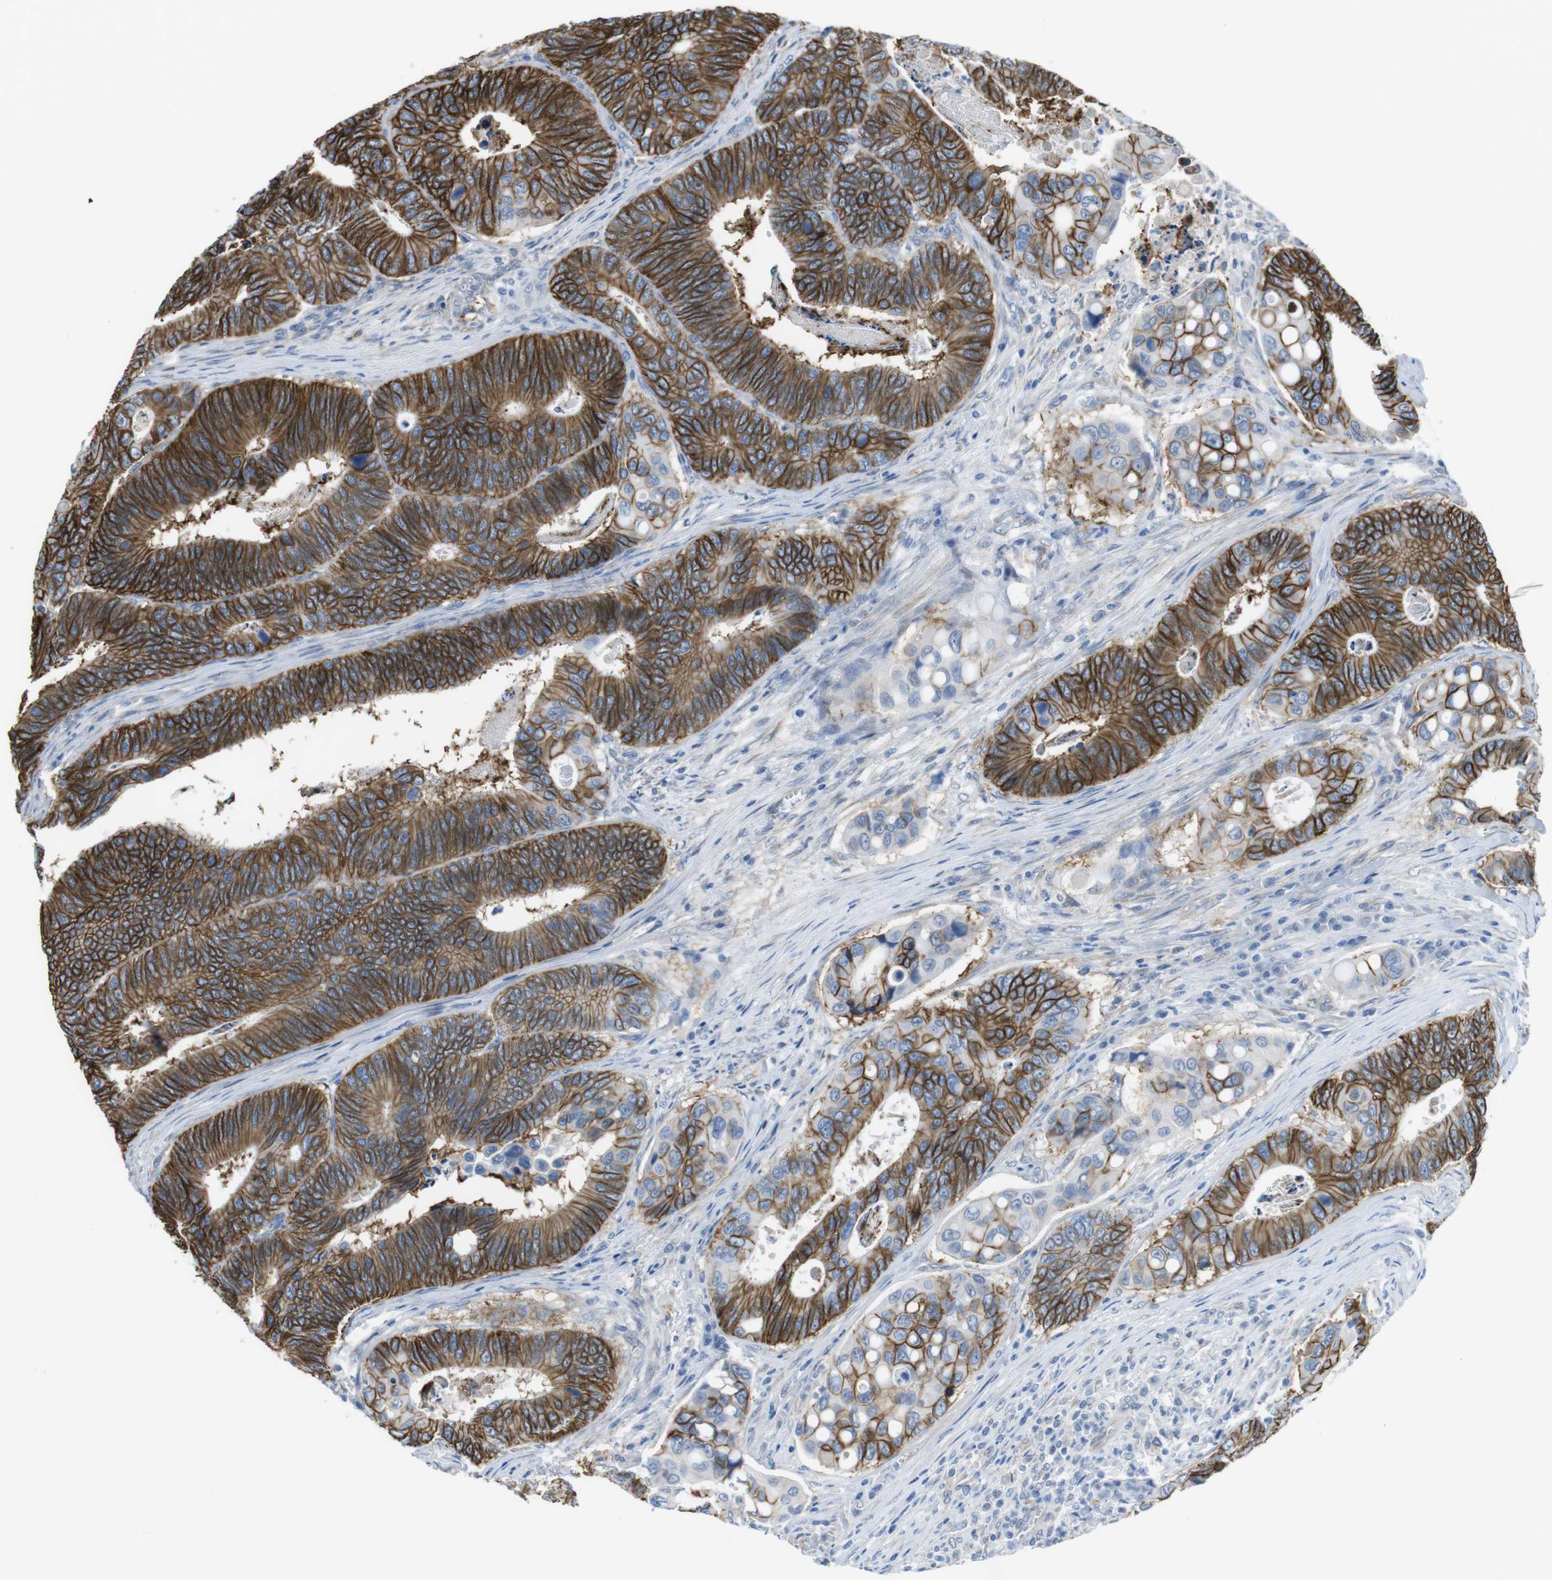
{"staining": {"intensity": "strong", "quantity": ">75%", "location": "cytoplasmic/membranous"}, "tissue": "colorectal cancer", "cell_type": "Tumor cells", "image_type": "cancer", "snomed": [{"axis": "morphology", "description": "Inflammation, NOS"}, {"axis": "morphology", "description": "Adenocarcinoma, NOS"}, {"axis": "topography", "description": "Colon"}], "caption": "This micrograph demonstrates immunohistochemistry staining of colorectal cancer, with high strong cytoplasmic/membranous positivity in approximately >75% of tumor cells.", "gene": "CDH8", "patient": {"sex": "male", "age": 72}}